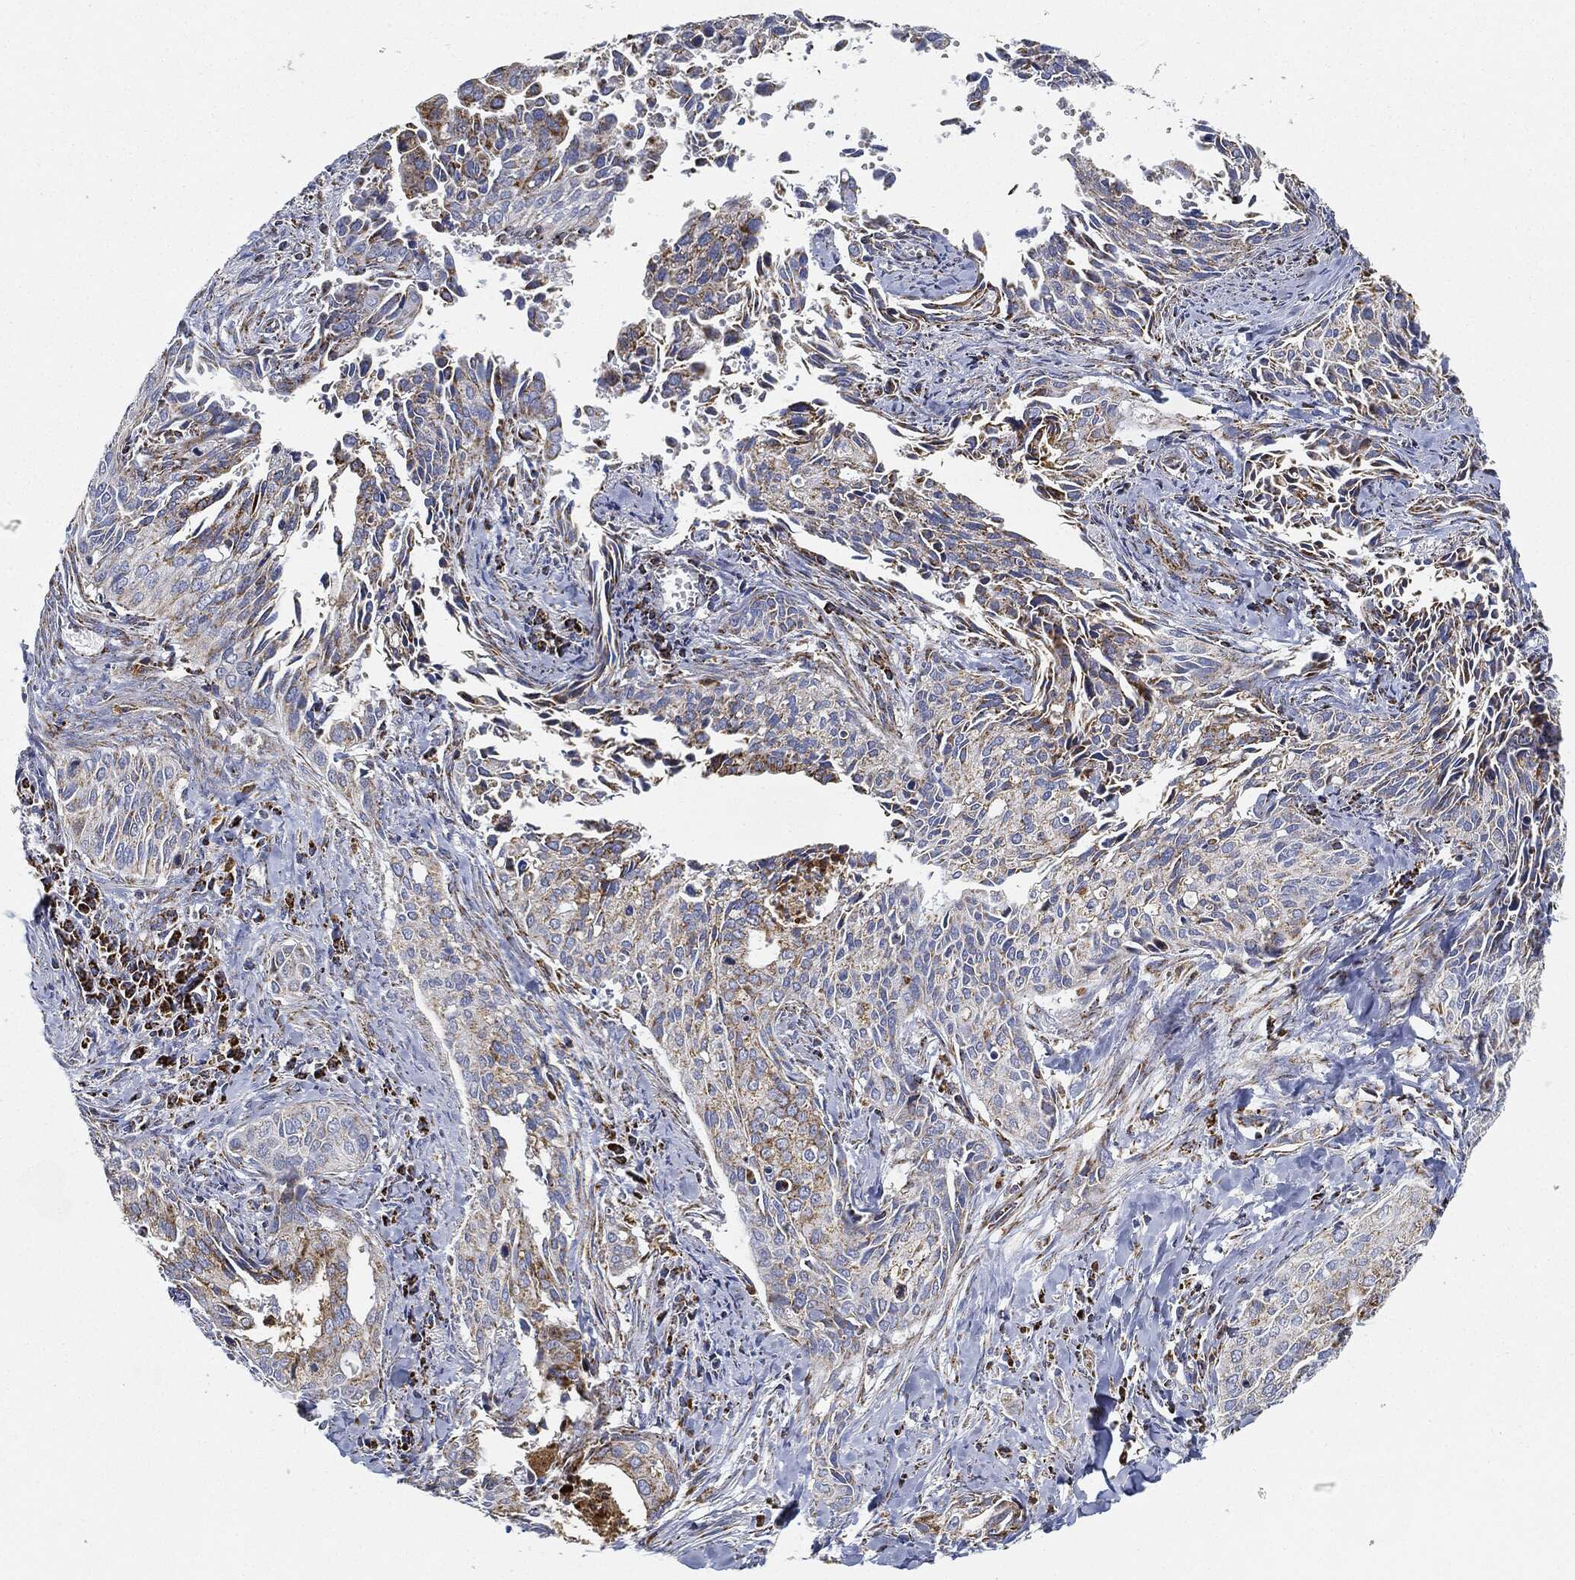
{"staining": {"intensity": "moderate", "quantity": "<25%", "location": "cytoplasmic/membranous"}, "tissue": "cervical cancer", "cell_type": "Tumor cells", "image_type": "cancer", "snomed": [{"axis": "morphology", "description": "Squamous cell carcinoma, NOS"}, {"axis": "topography", "description": "Cervix"}], "caption": "Cervical cancer stained with IHC shows moderate cytoplasmic/membranous staining in approximately <25% of tumor cells.", "gene": "CAPN15", "patient": {"sex": "female", "age": 29}}